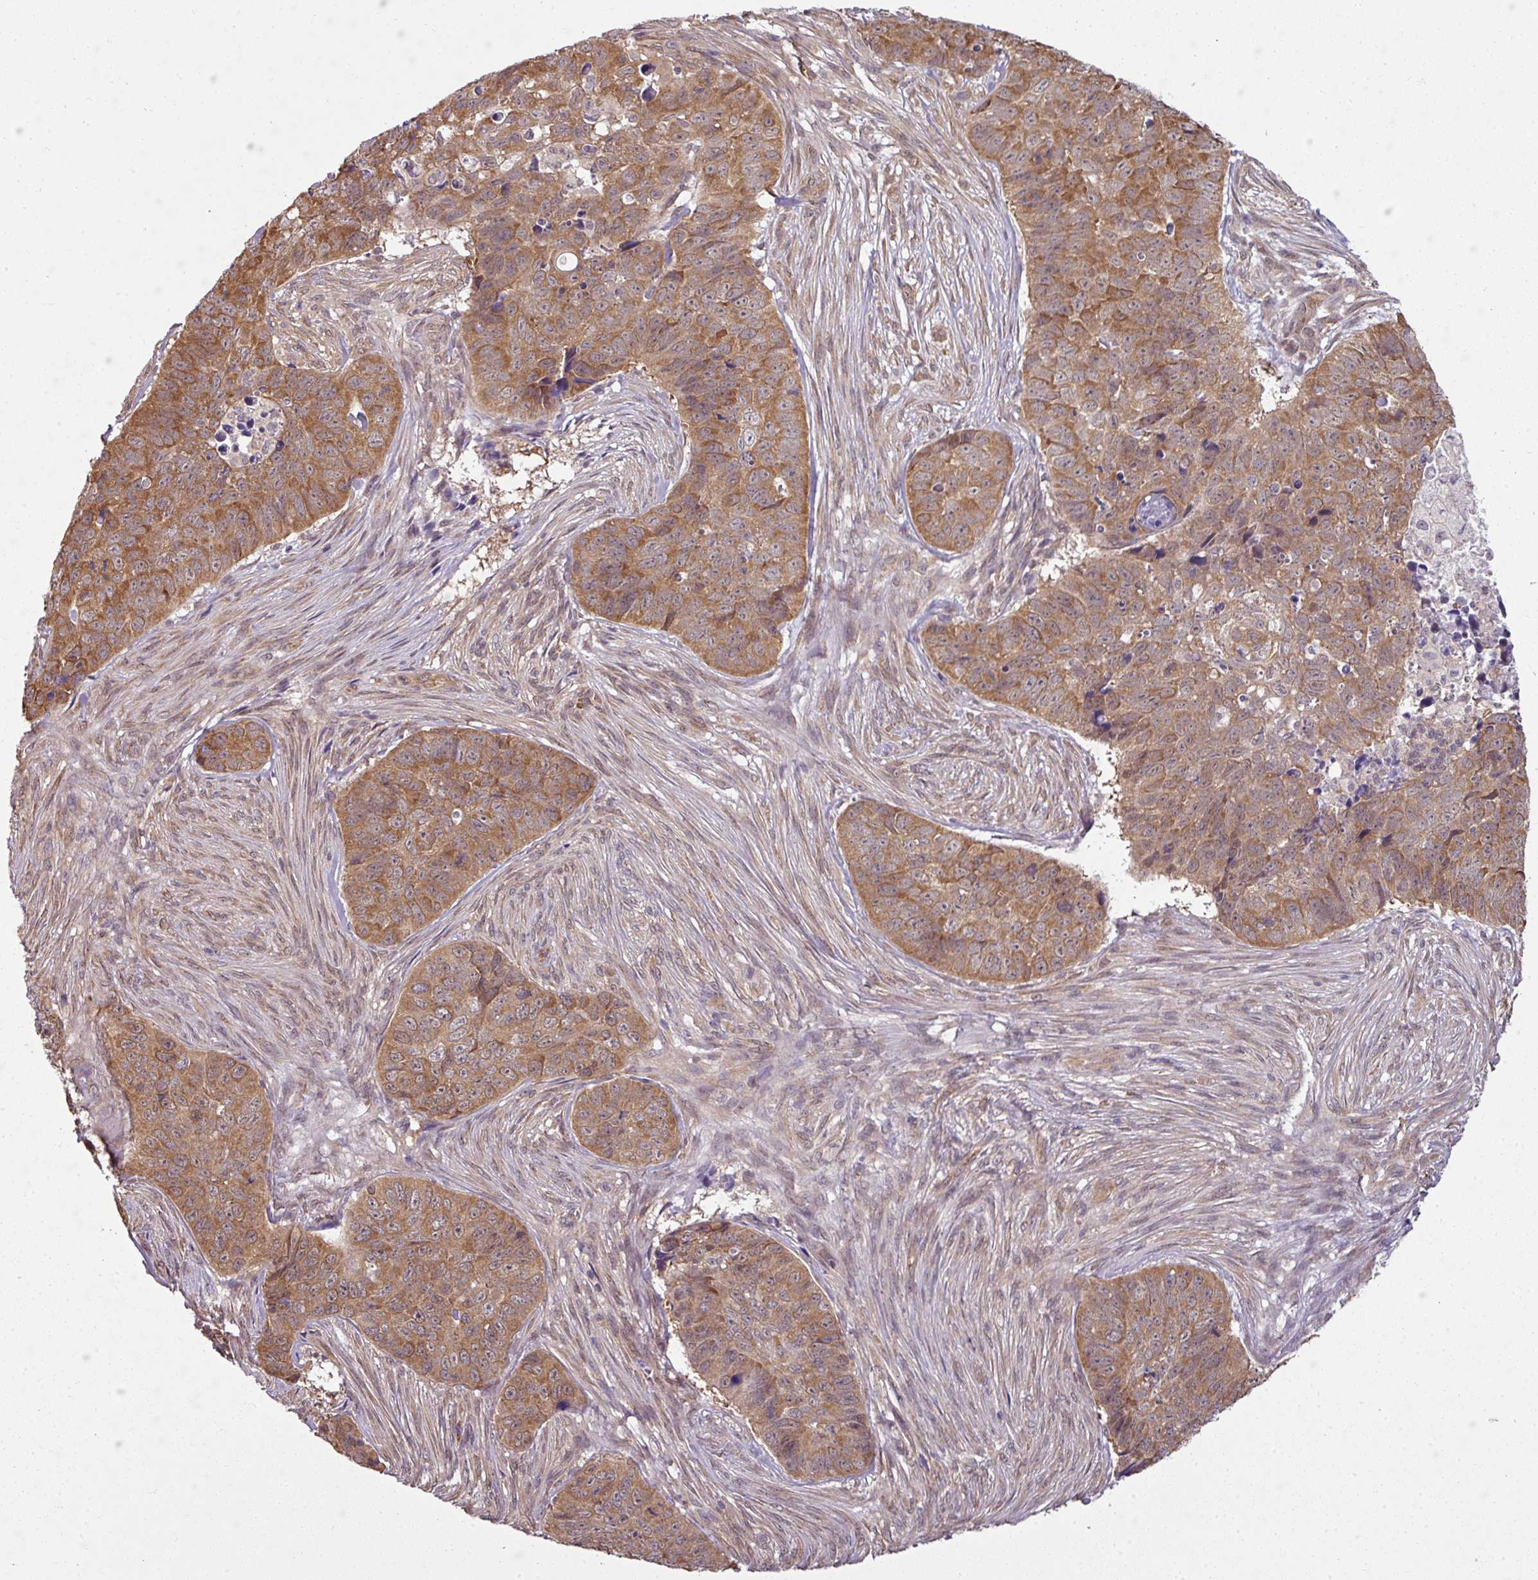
{"staining": {"intensity": "moderate", "quantity": ">75%", "location": "cytoplasmic/membranous"}, "tissue": "skin cancer", "cell_type": "Tumor cells", "image_type": "cancer", "snomed": [{"axis": "morphology", "description": "Basal cell carcinoma"}, {"axis": "topography", "description": "Skin"}], "caption": "The image shows immunohistochemical staining of skin cancer (basal cell carcinoma). There is moderate cytoplasmic/membranous expression is appreciated in approximately >75% of tumor cells.", "gene": "RBM4B", "patient": {"sex": "female", "age": 82}}